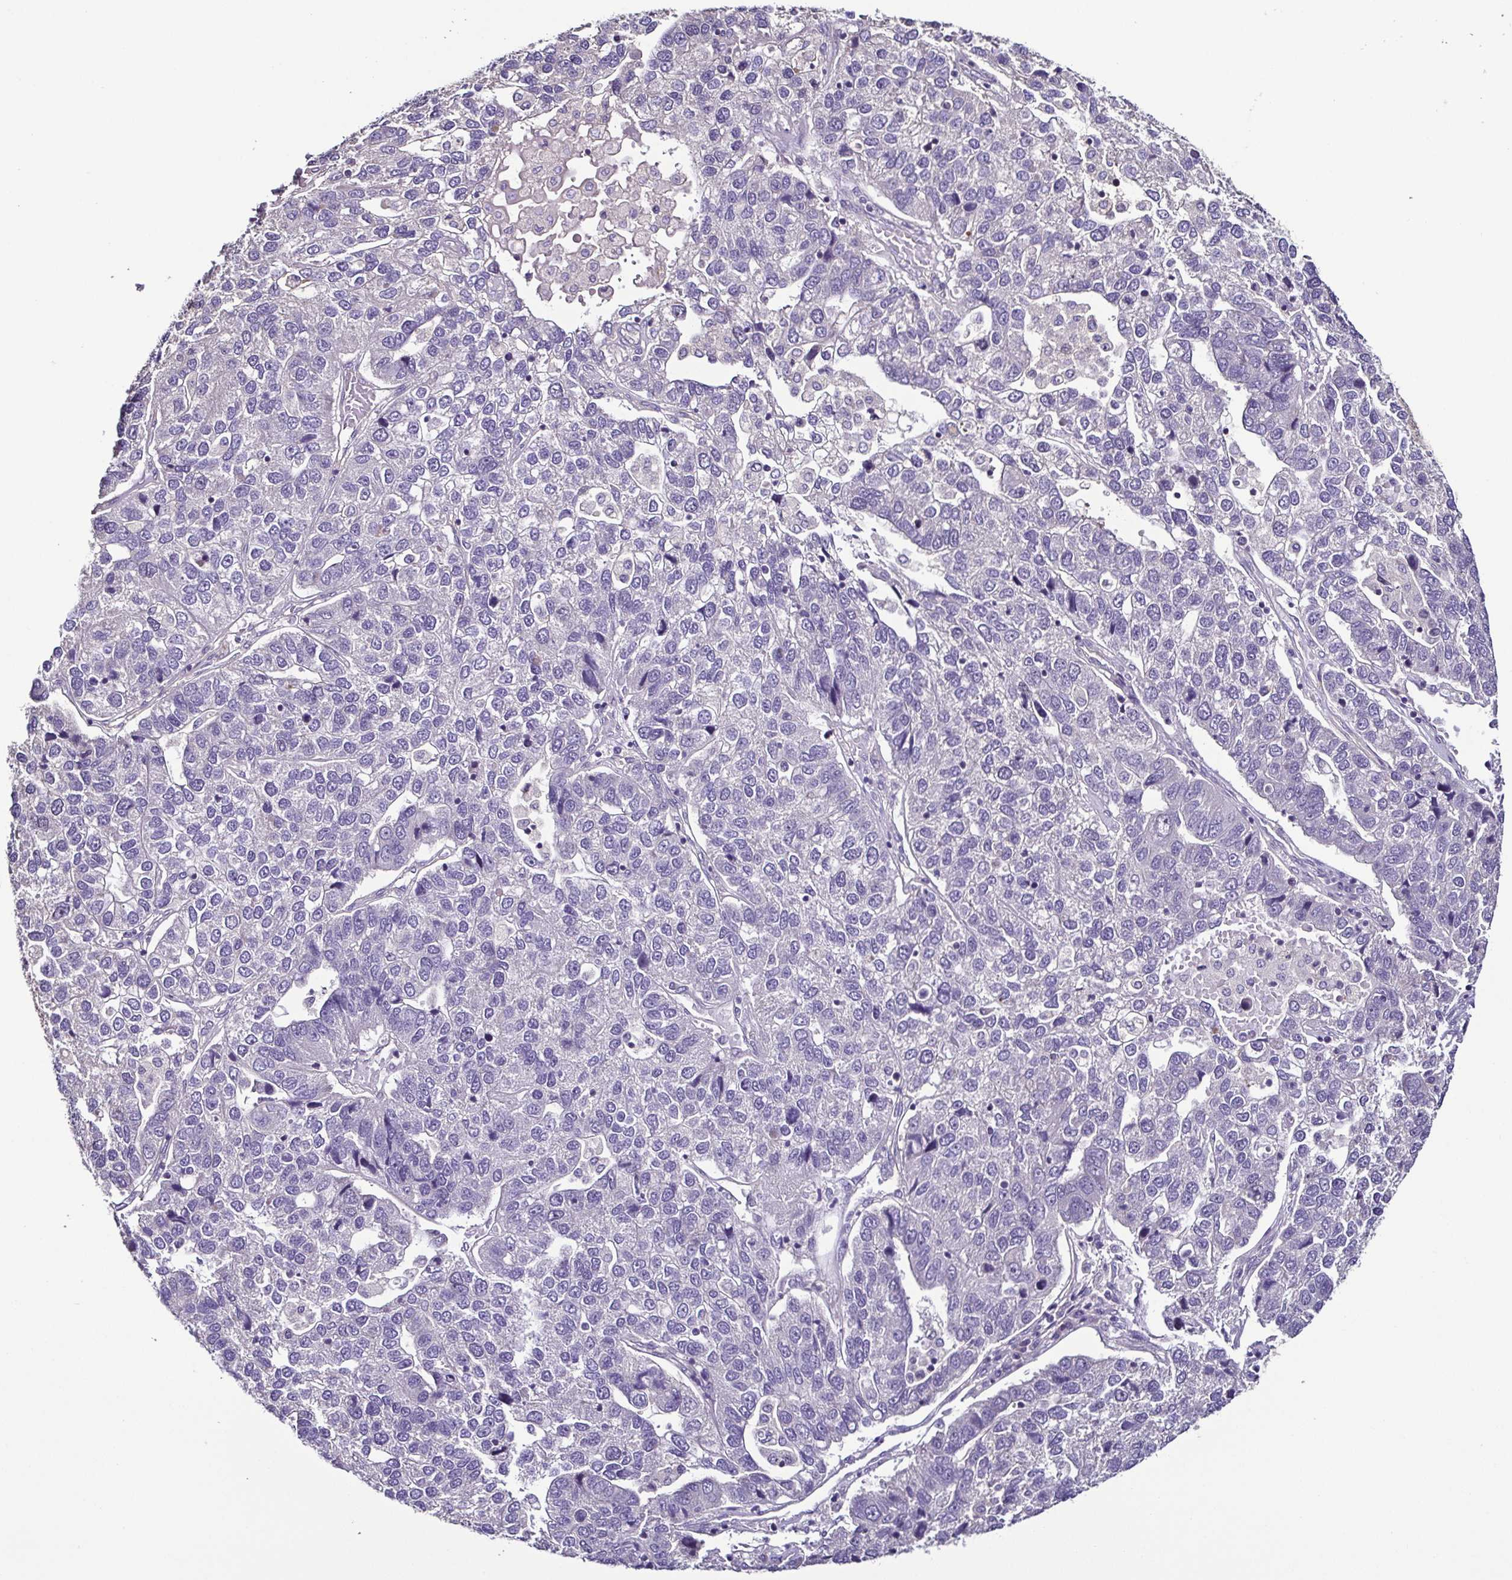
{"staining": {"intensity": "negative", "quantity": "none", "location": "none"}, "tissue": "pancreatic cancer", "cell_type": "Tumor cells", "image_type": "cancer", "snomed": [{"axis": "morphology", "description": "Adenocarcinoma, NOS"}, {"axis": "topography", "description": "Pancreas"}], "caption": "Immunohistochemical staining of pancreatic adenocarcinoma exhibits no significant expression in tumor cells.", "gene": "LMOD2", "patient": {"sex": "female", "age": 61}}